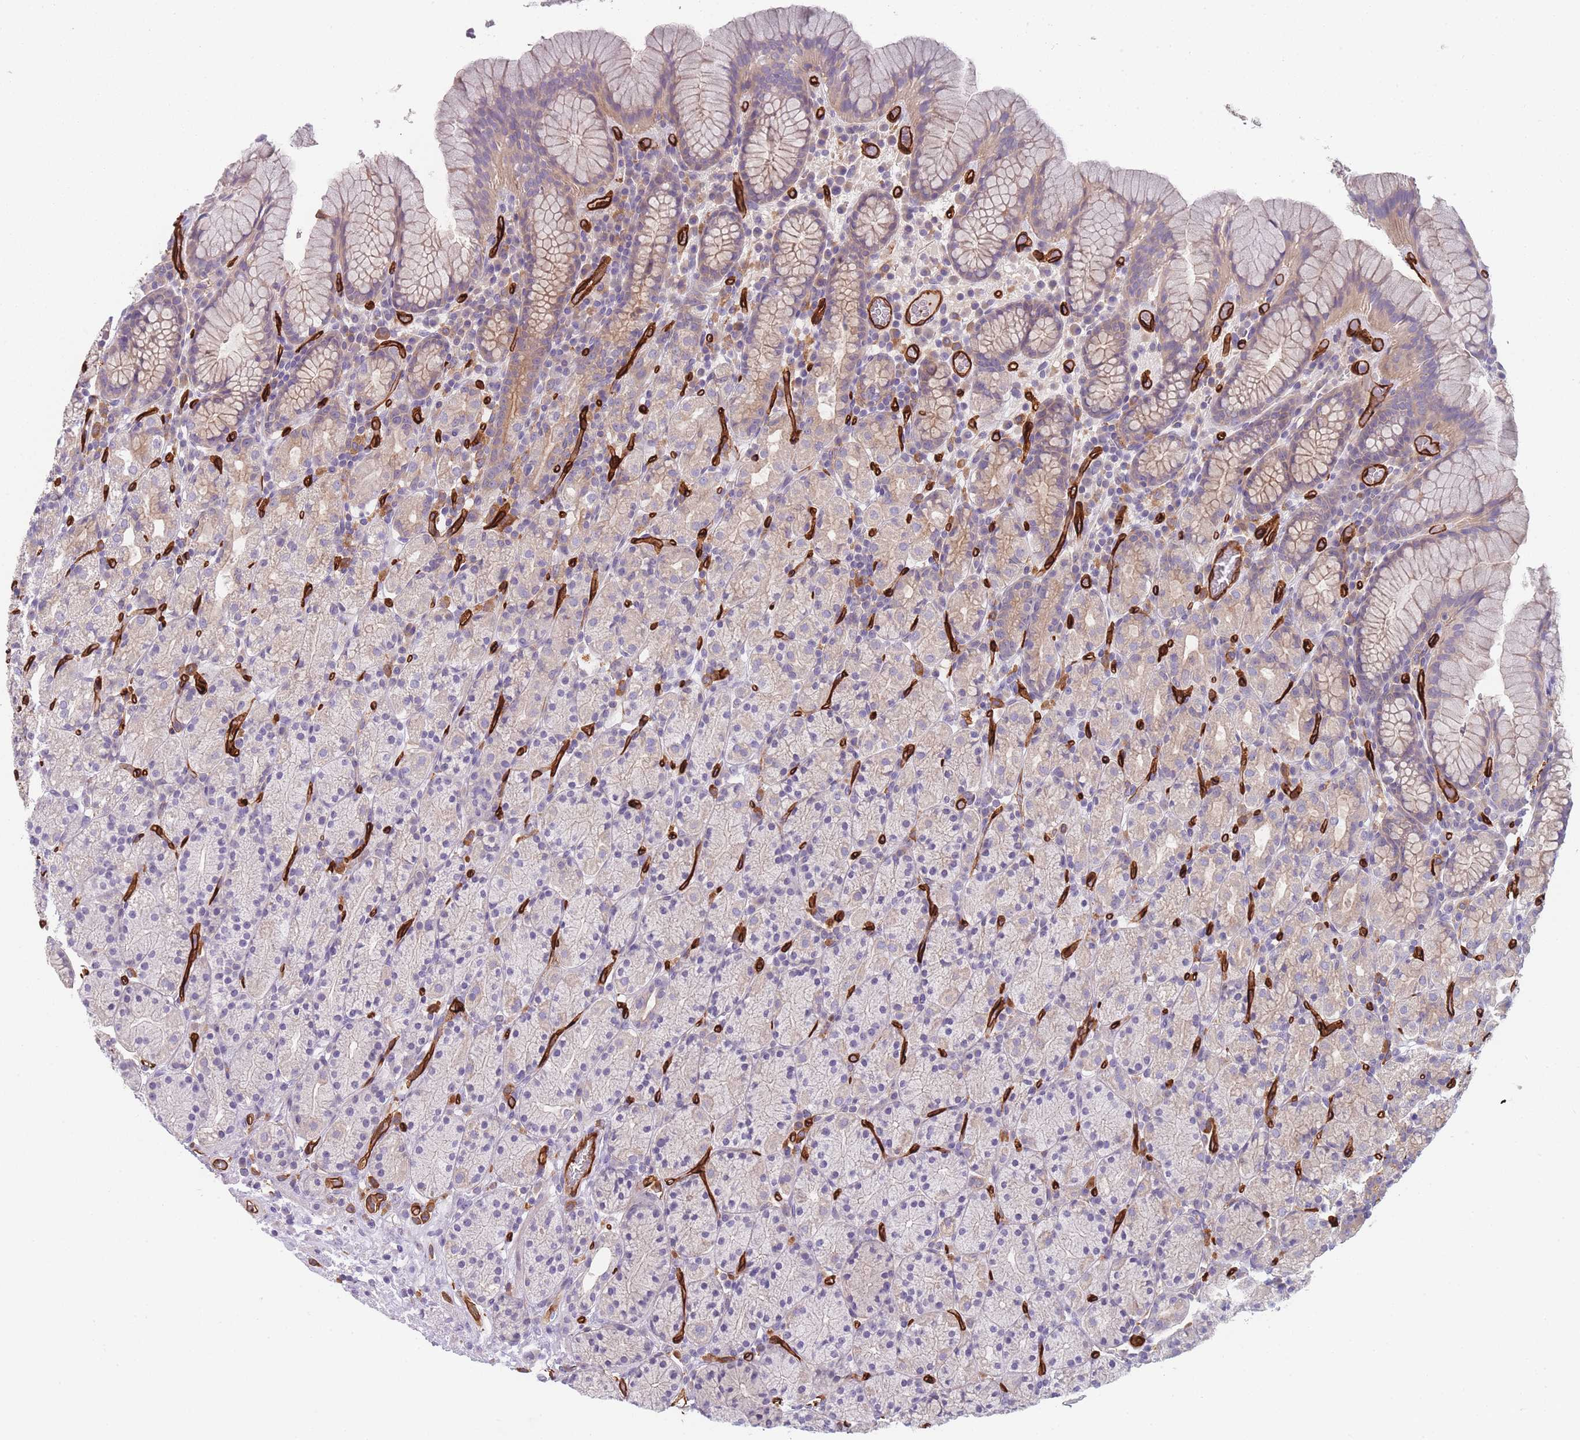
{"staining": {"intensity": "weak", "quantity": "<25%", "location": "cytoplasmic/membranous"}, "tissue": "stomach", "cell_type": "Glandular cells", "image_type": "normal", "snomed": [{"axis": "morphology", "description": "Normal tissue, NOS"}, {"axis": "topography", "description": "Stomach, upper"}, {"axis": "topography", "description": "Stomach"}], "caption": "Immunohistochemical staining of normal human stomach shows no significant positivity in glandular cells. (IHC, brightfield microscopy, high magnification).", "gene": "CD300LF", "patient": {"sex": "male", "age": 62}}